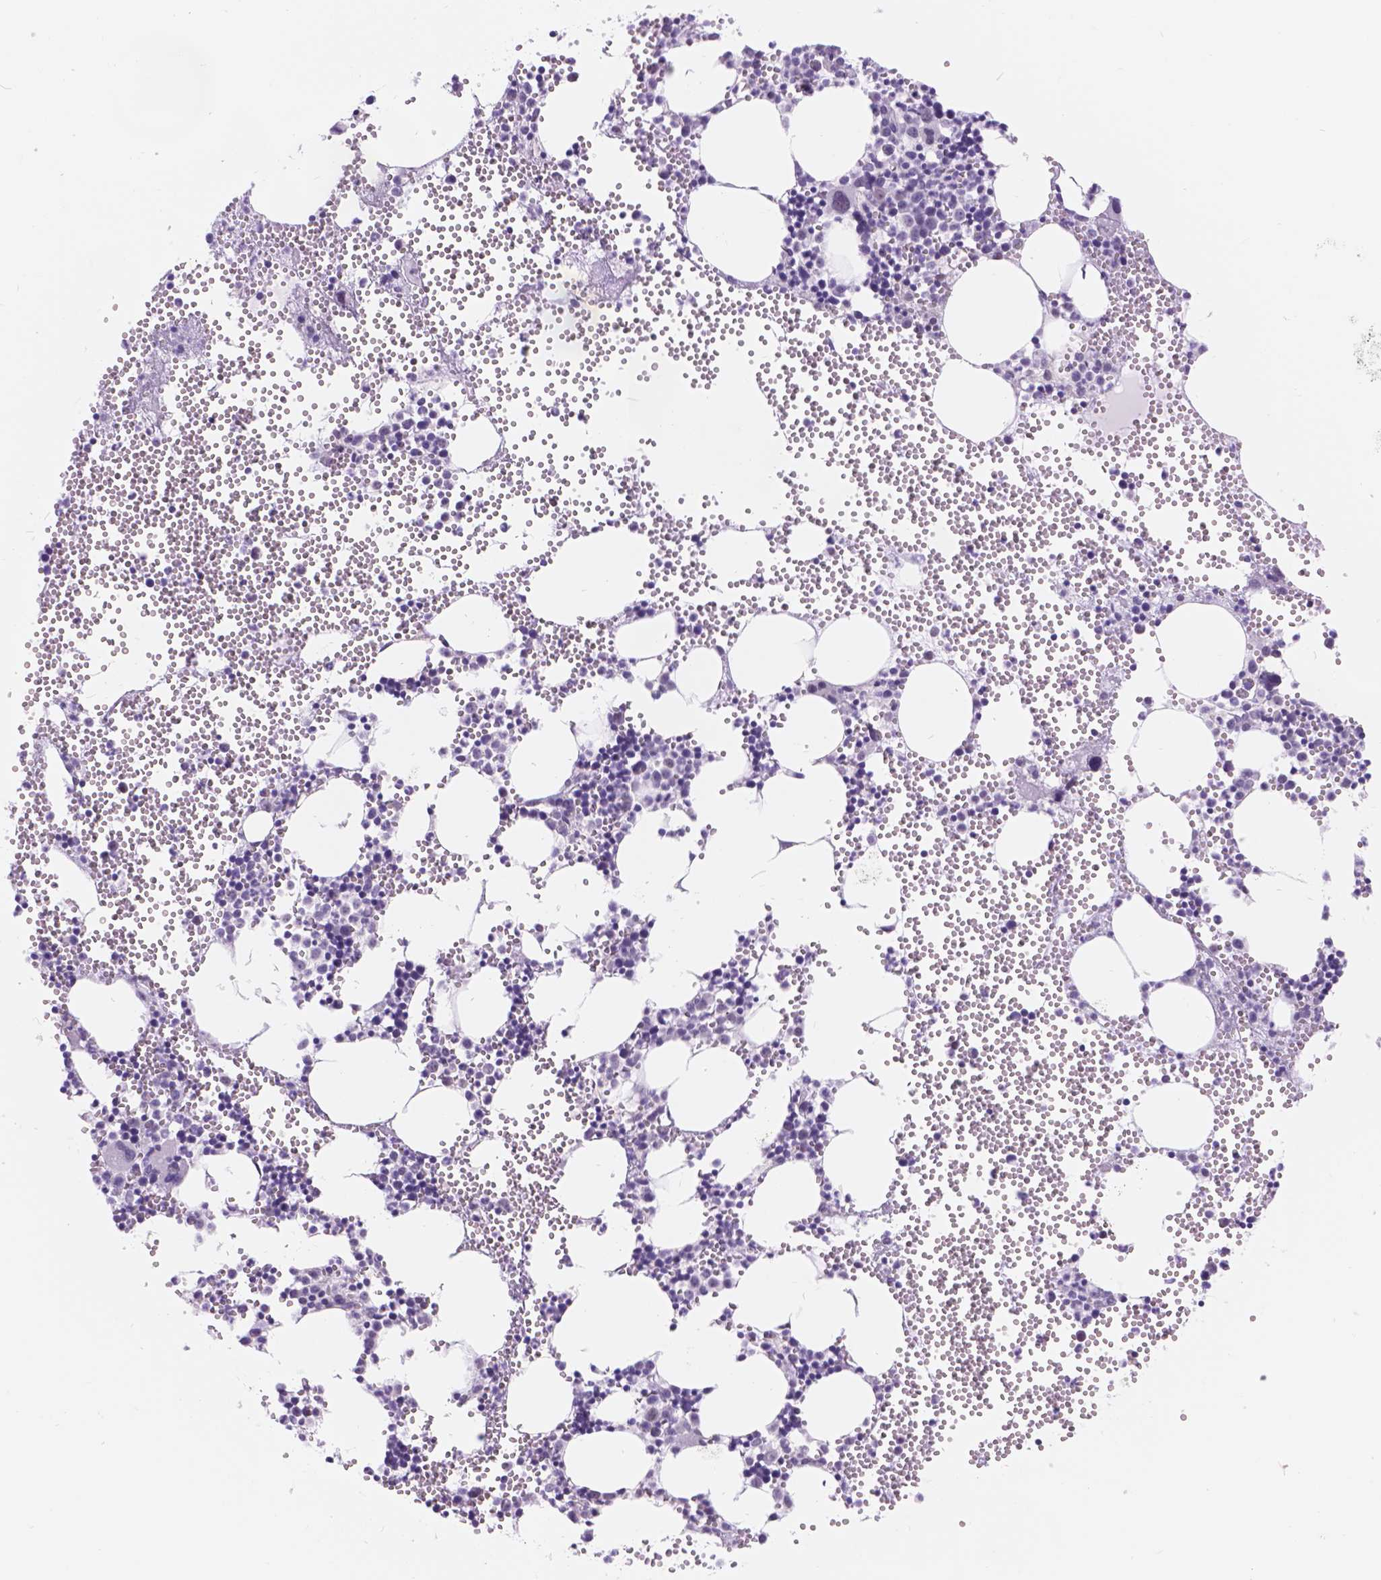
{"staining": {"intensity": "negative", "quantity": "none", "location": "none"}, "tissue": "bone marrow", "cell_type": "Hematopoietic cells", "image_type": "normal", "snomed": [{"axis": "morphology", "description": "Normal tissue, NOS"}, {"axis": "topography", "description": "Bone marrow"}], "caption": "Protein analysis of benign bone marrow demonstrates no significant expression in hematopoietic cells. Brightfield microscopy of immunohistochemistry stained with DAB (brown) and hematoxylin (blue), captured at high magnification.", "gene": "DCC", "patient": {"sex": "male", "age": 89}}